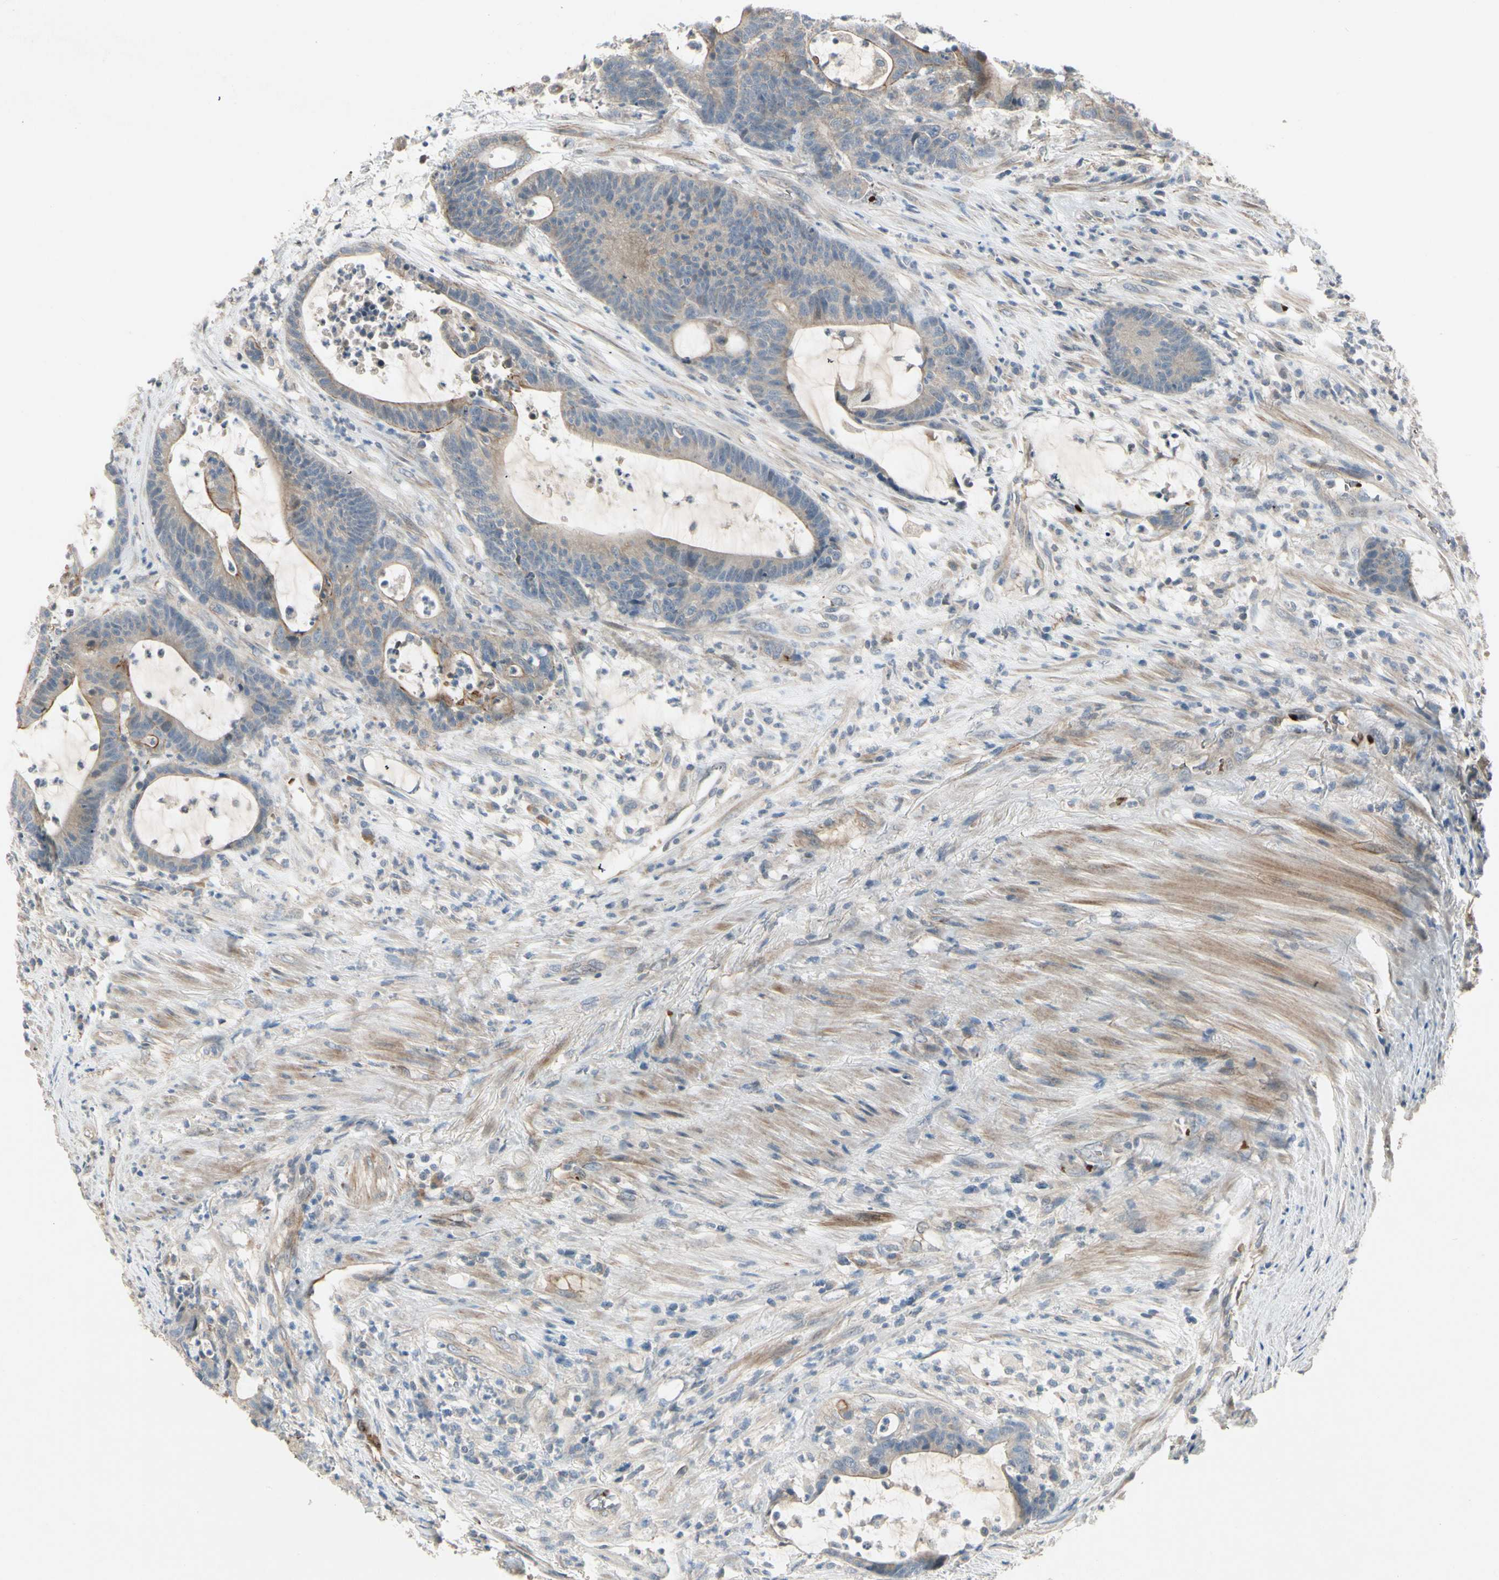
{"staining": {"intensity": "weak", "quantity": "25%-75%", "location": "cytoplasmic/membranous"}, "tissue": "colorectal cancer", "cell_type": "Tumor cells", "image_type": "cancer", "snomed": [{"axis": "morphology", "description": "Adenocarcinoma, NOS"}, {"axis": "topography", "description": "Colon"}], "caption": "Brown immunohistochemical staining in human adenocarcinoma (colorectal) reveals weak cytoplasmic/membranous positivity in about 25%-75% of tumor cells.", "gene": "PPP3CB", "patient": {"sex": "female", "age": 84}}